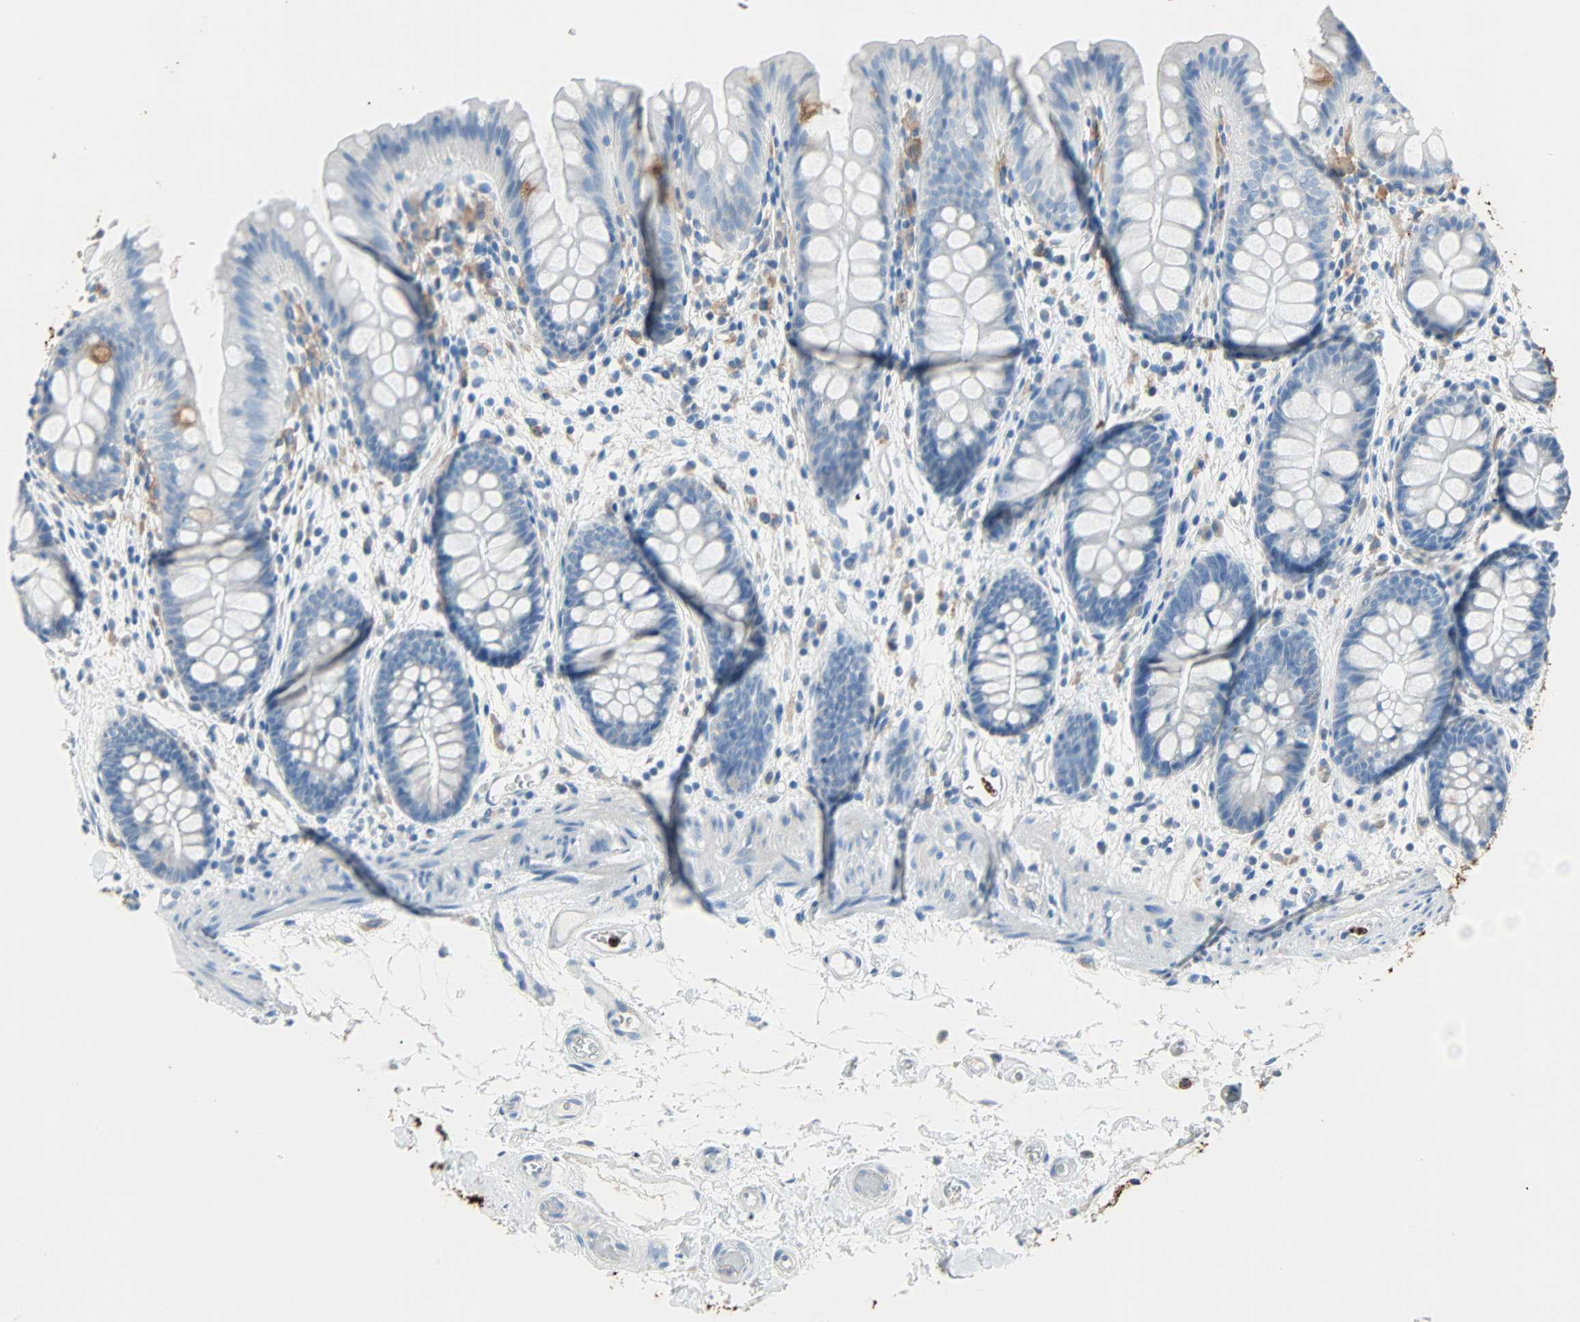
{"staining": {"intensity": "negative", "quantity": "none", "location": "none"}, "tissue": "colon", "cell_type": "Endothelial cells", "image_type": "normal", "snomed": [{"axis": "morphology", "description": "Normal tissue, NOS"}, {"axis": "topography", "description": "Smooth muscle"}, {"axis": "topography", "description": "Colon"}], "caption": "Protein analysis of normal colon reveals no significant expression in endothelial cells. (DAB (3,3'-diaminobenzidine) IHC, high magnification).", "gene": "CLEC4A", "patient": {"sex": "male", "age": 67}}